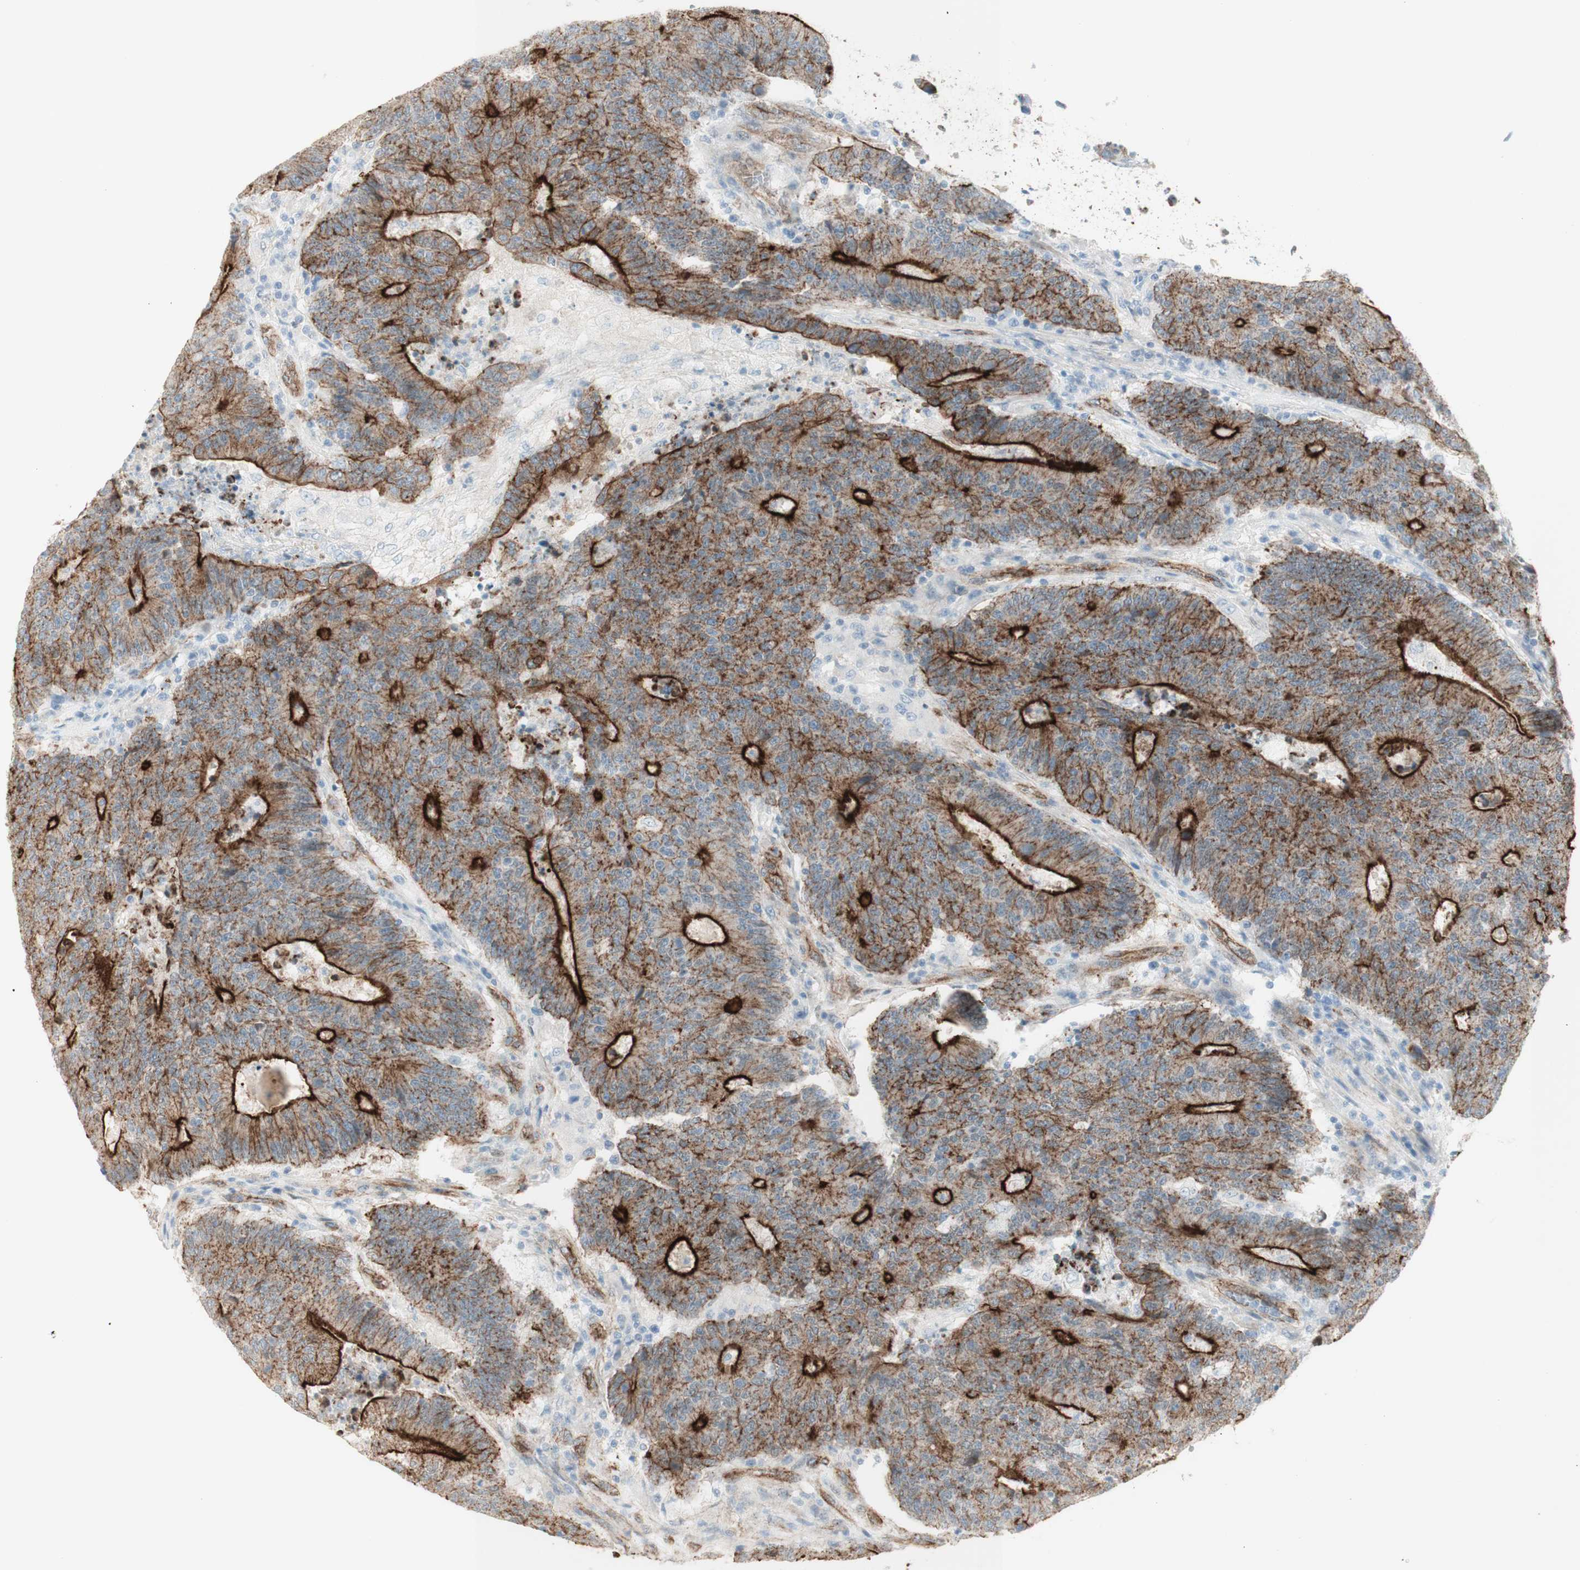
{"staining": {"intensity": "strong", "quantity": "25%-75%", "location": "cytoplasmic/membranous"}, "tissue": "colorectal cancer", "cell_type": "Tumor cells", "image_type": "cancer", "snomed": [{"axis": "morphology", "description": "Normal tissue, NOS"}, {"axis": "morphology", "description": "Adenocarcinoma, NOS"}, {"axis": "topography", "description": "Colon"}], "caption": "The histopathology image shows a brown stain indicating the presence of a protein in the cytoplasmic/membranous of tumor cells in colorectal cancer (adenocarcinoma). Immunohistochemistry (ihc) stains the protein of interest in brown and the nuclei are stained blue.", "gene": "MYO6", "patient": {"sex": "female", "age": 75}}